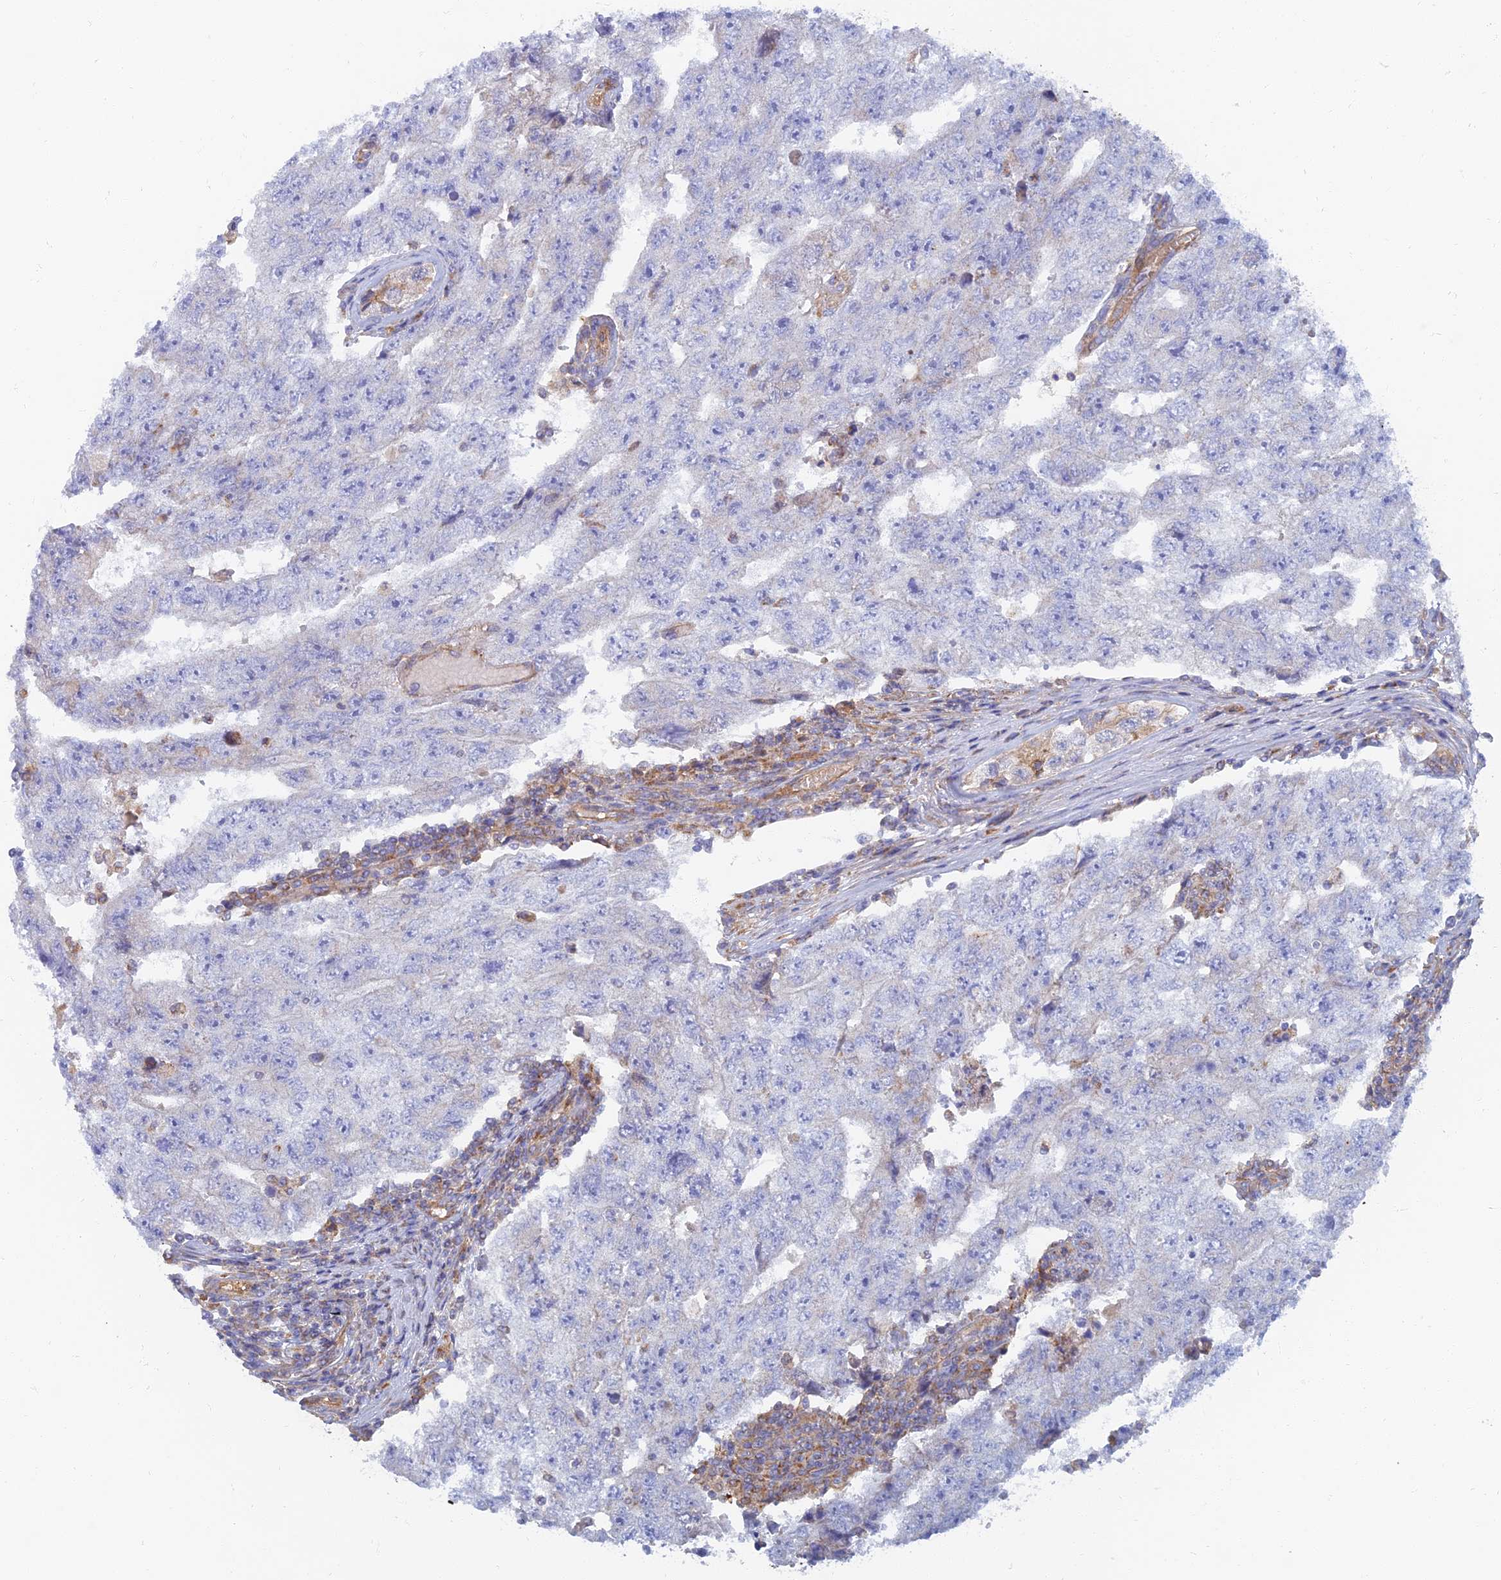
{"staining": {"intensity": "negative", "quantity": "none", "location": "none"}, "tissue": "testis cancer", "cell_type": "Tumor cells", "image_type": "cancer", "snomed": [{"axis": "morphology", "description": "Carcinoma, Embryonal, NOS"}, {"axis": "topography", "description": "Testis"}], "caption": "An image of human embryonal carcinoma (testis) is negative for staining in tumor cells. Nuclei are stained in blue.", "gene": "TMEM44", "patient": {"sex": "male", "age": 17}}